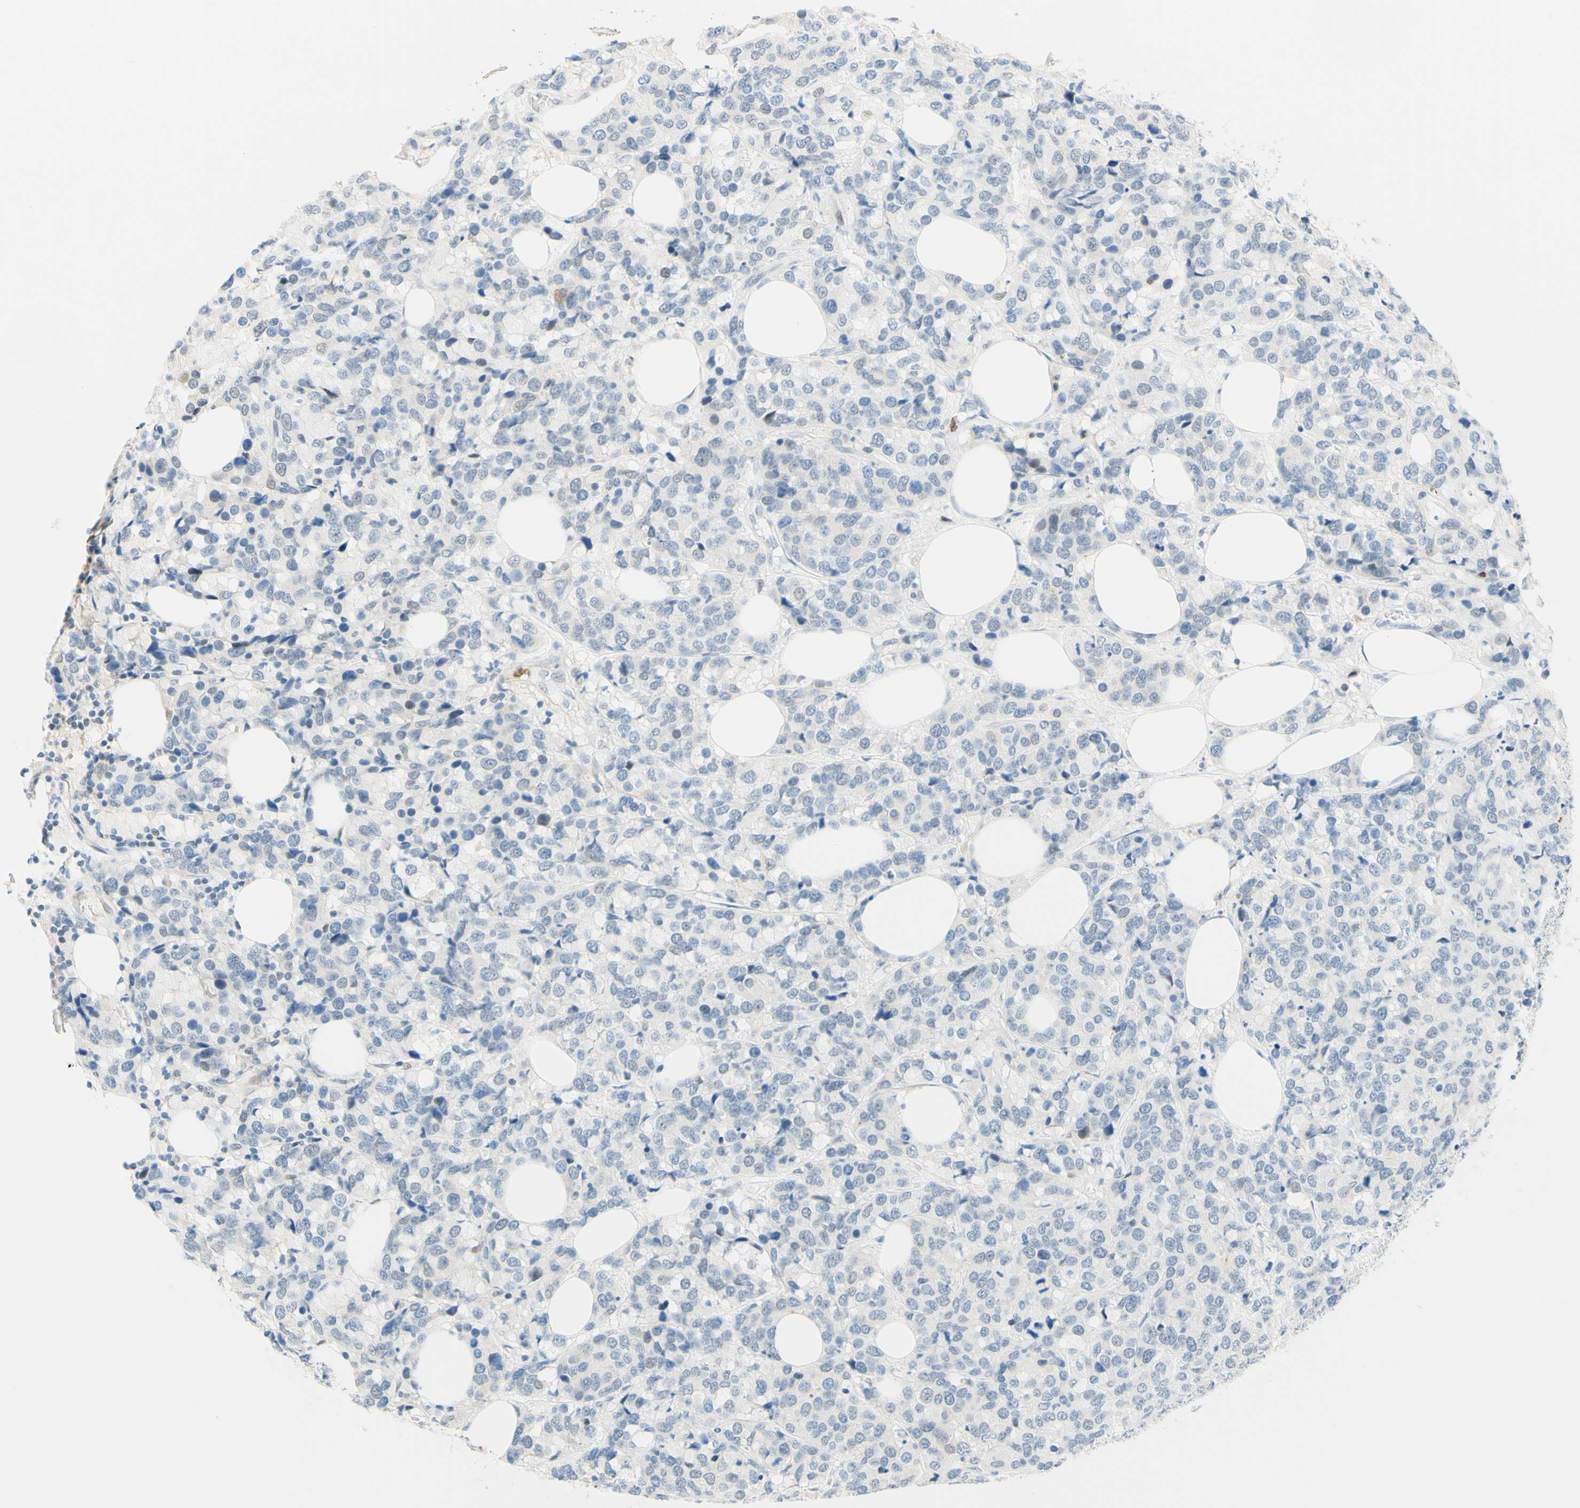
{"staining": {"intensity": "negative", "quantity": "none", "location": "none"}, "tissue": "breast cancer", "cell_type": "Tumor cells", "image_type": "cancer", "snomed": [{"axis": "morphology", "description": "Lobular carcinoma"}, {"axis": "topography", "description": "Breast"}], "caption": "A histopathology image of human breast cancer is negative for staining in tumor cells.", "gene": "TREM2", "patient": {"sex": "female", "age": 59}}